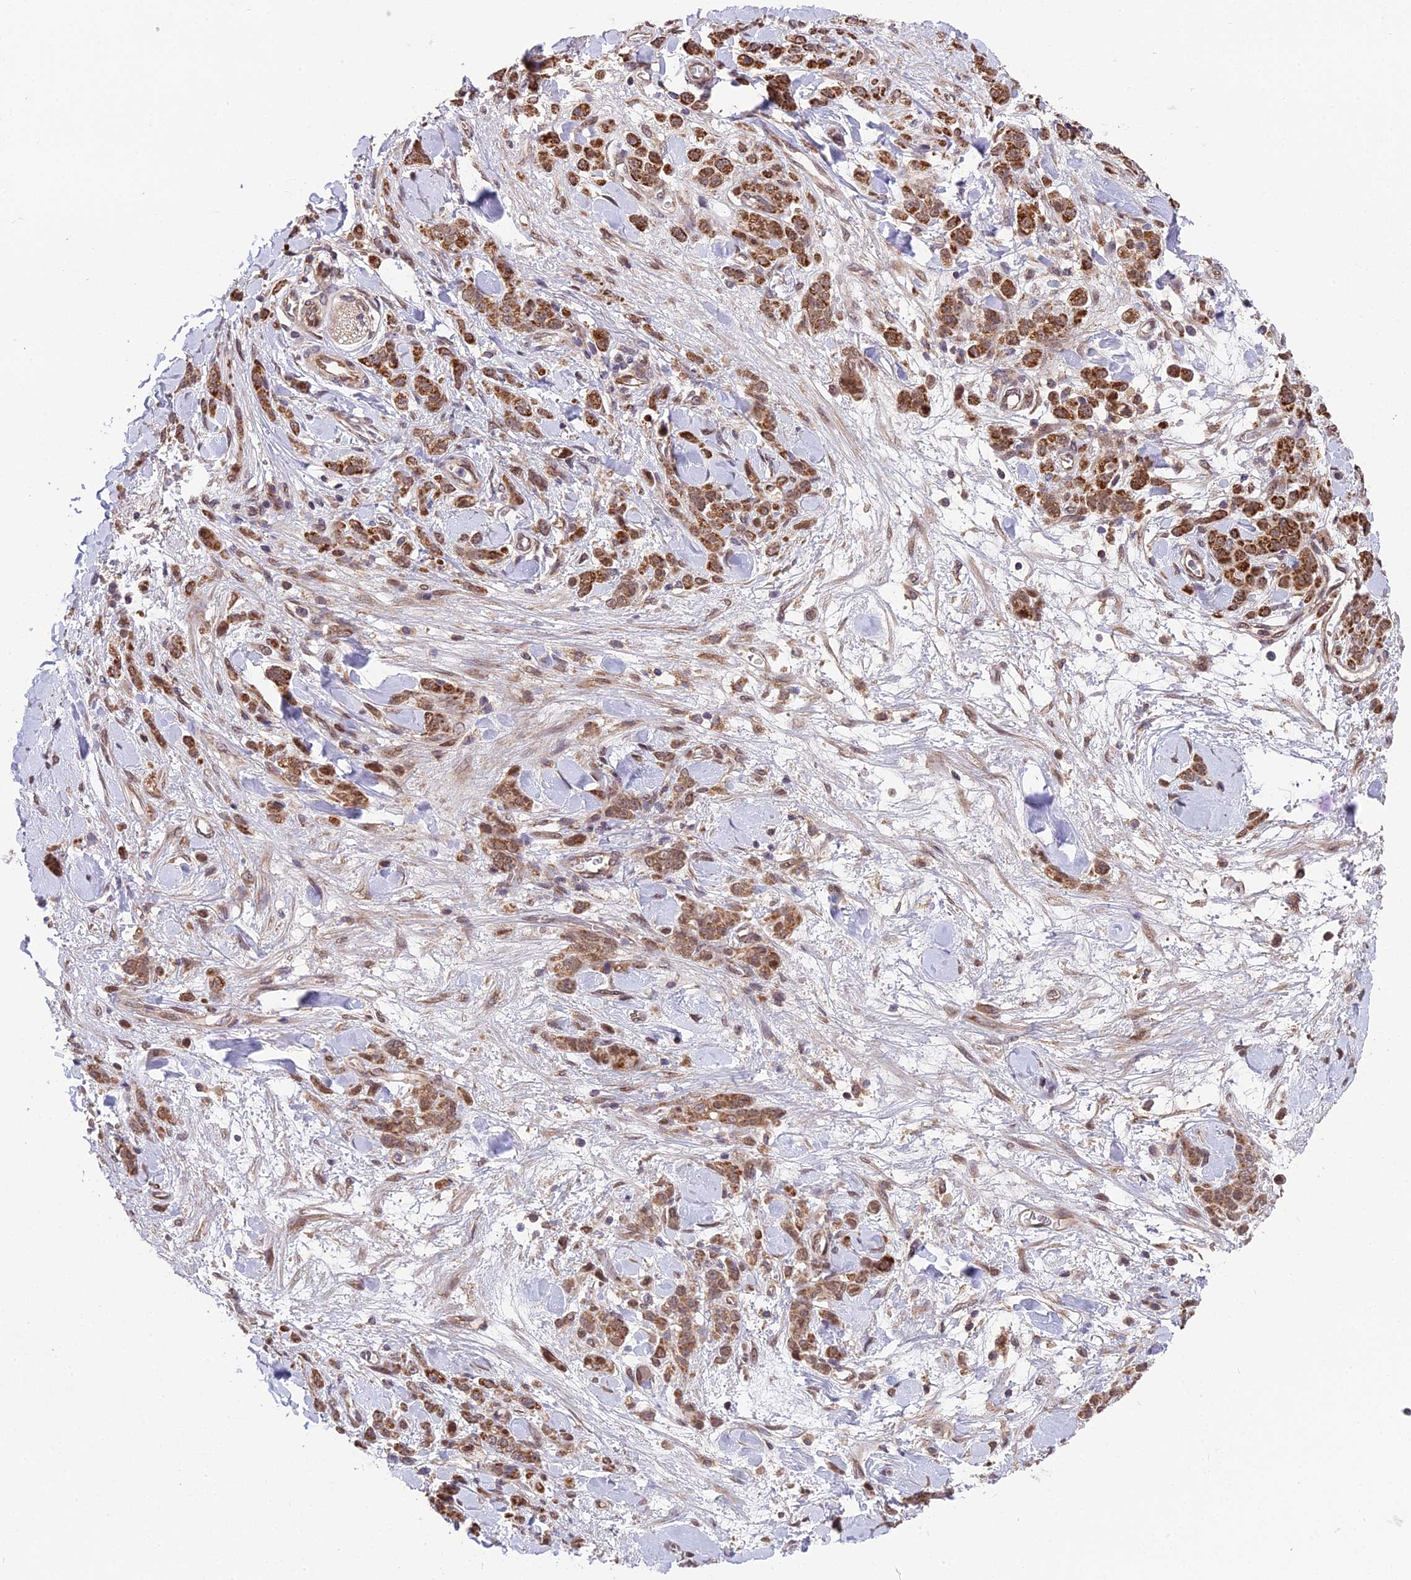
{"staining": {"intensity": "strong", "quantity": ">75%", "location": "cytoplasmic/membranous"}, "tissue": "stomach cancer", "cell_type": "Tumor cells", "image_type": "cancer", "snomed": [{"axis": "morphology", "description": "Normal tissue, NOS"}, {"axis": "morphology", "description": "Adenocarcinoma, NOS"}, {"axis": "topography", "description": "Stomach"}], "caption": "Adenocarcinoma (stomach) tissue exhibits strong cytoplasmic/membranous staining in about >75% of tumor cells (DAB (3,3'-diaminobenzidine) IHC, brown staining for protein, blue staining for nuclei).", "gene": "CYP2R1", "patient": {"sex": "male", "age": 82}}